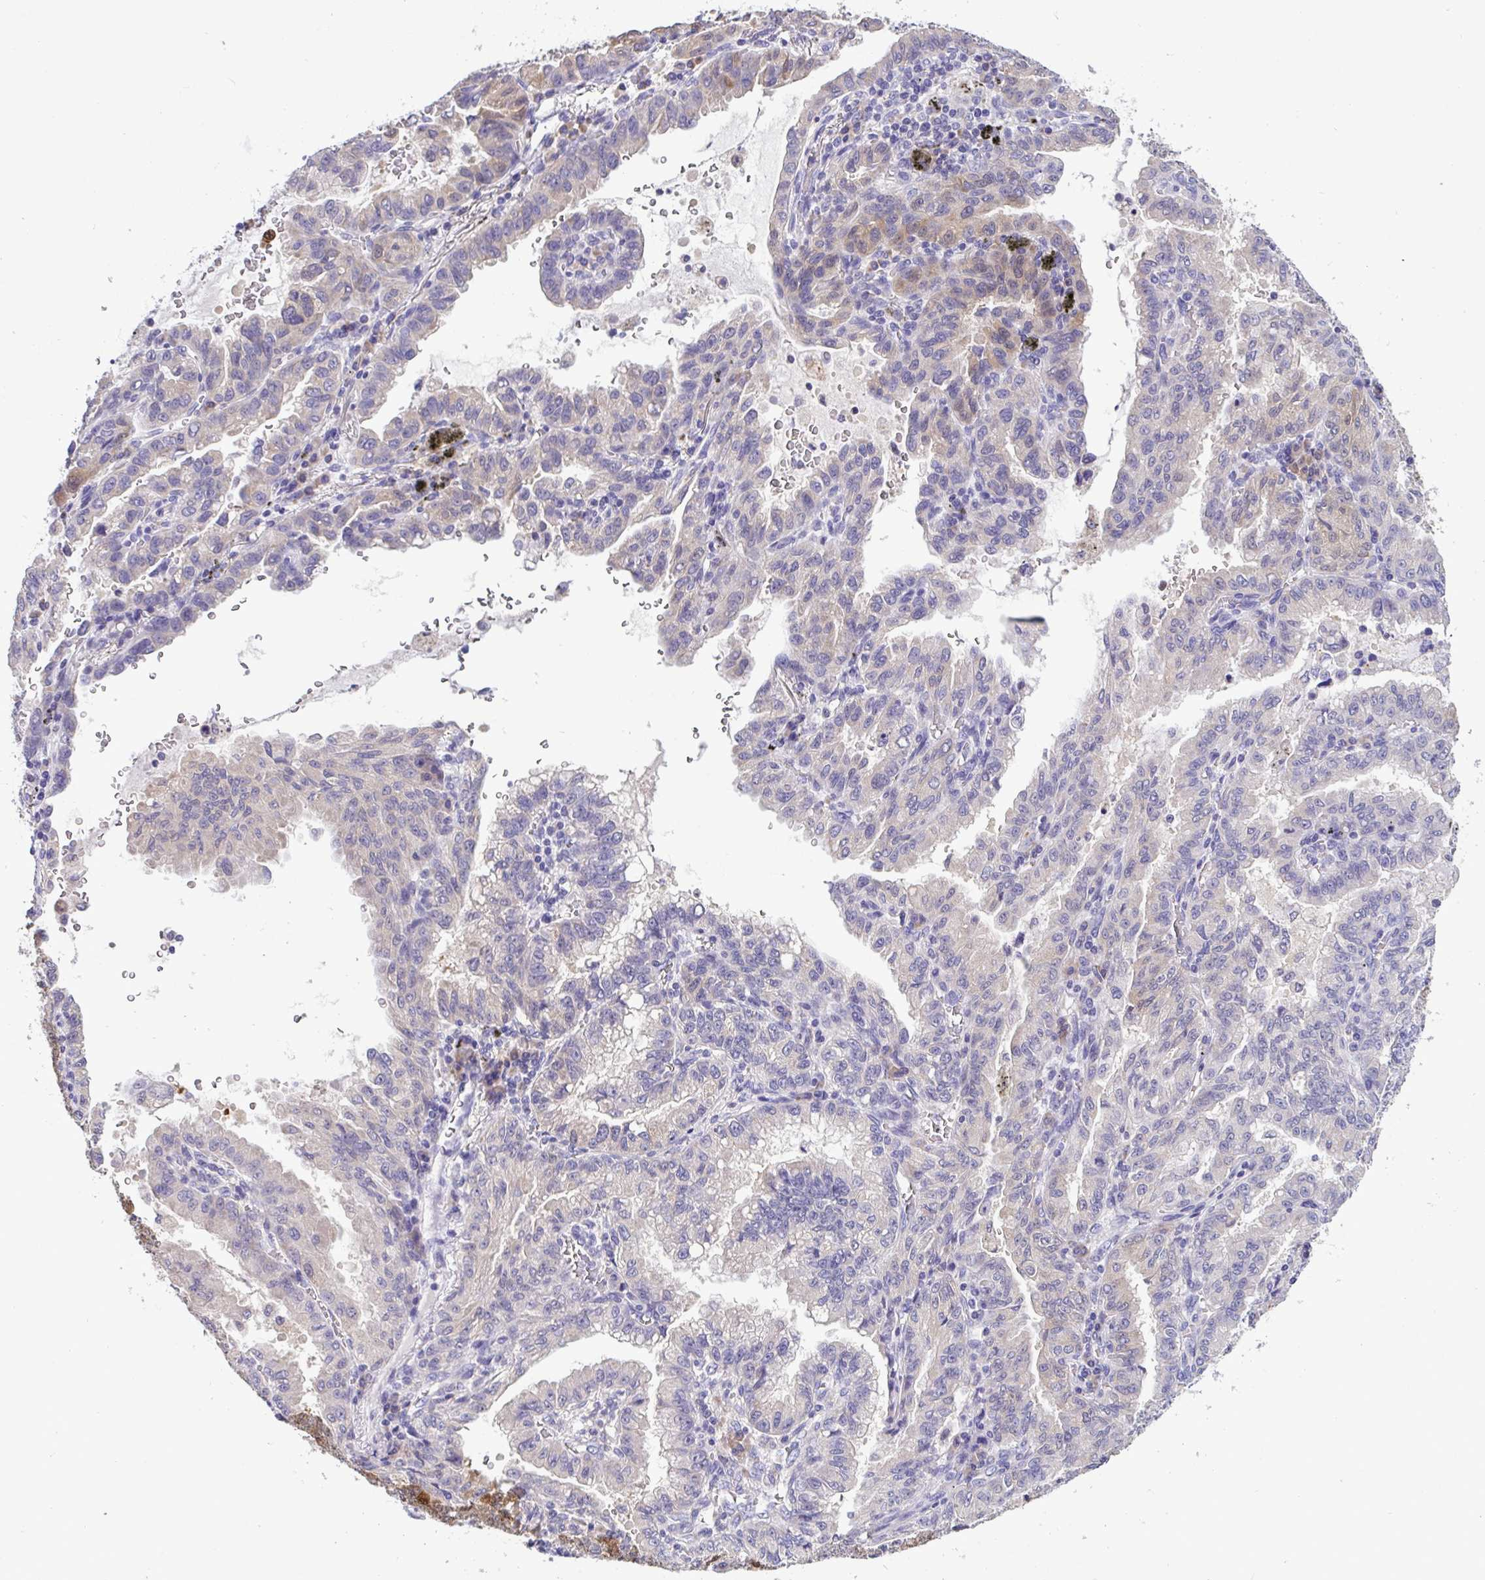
{"staining": {"intensity": "moderate", "quantity": "<25%", "location": "cytoplasmic/membranous"}, "tissue": "lung cancer", "cell_type": "Tumor cells", "image_type": "cancer", "snomed": [{"axis": "morphology", "description": "Adenocarcinoma, NOS"}, {"axis": "topography", "description": "Lymph node"}, {"axis": "topography", "description": "Lung"}], "caption": "Moderate cytoplasmic/membranous expression is present in about <25% of tumor cells in lung adenocarcinoma.", "gene": "ST8SIA2", "patient": {"sex": "male", "age": 66}}